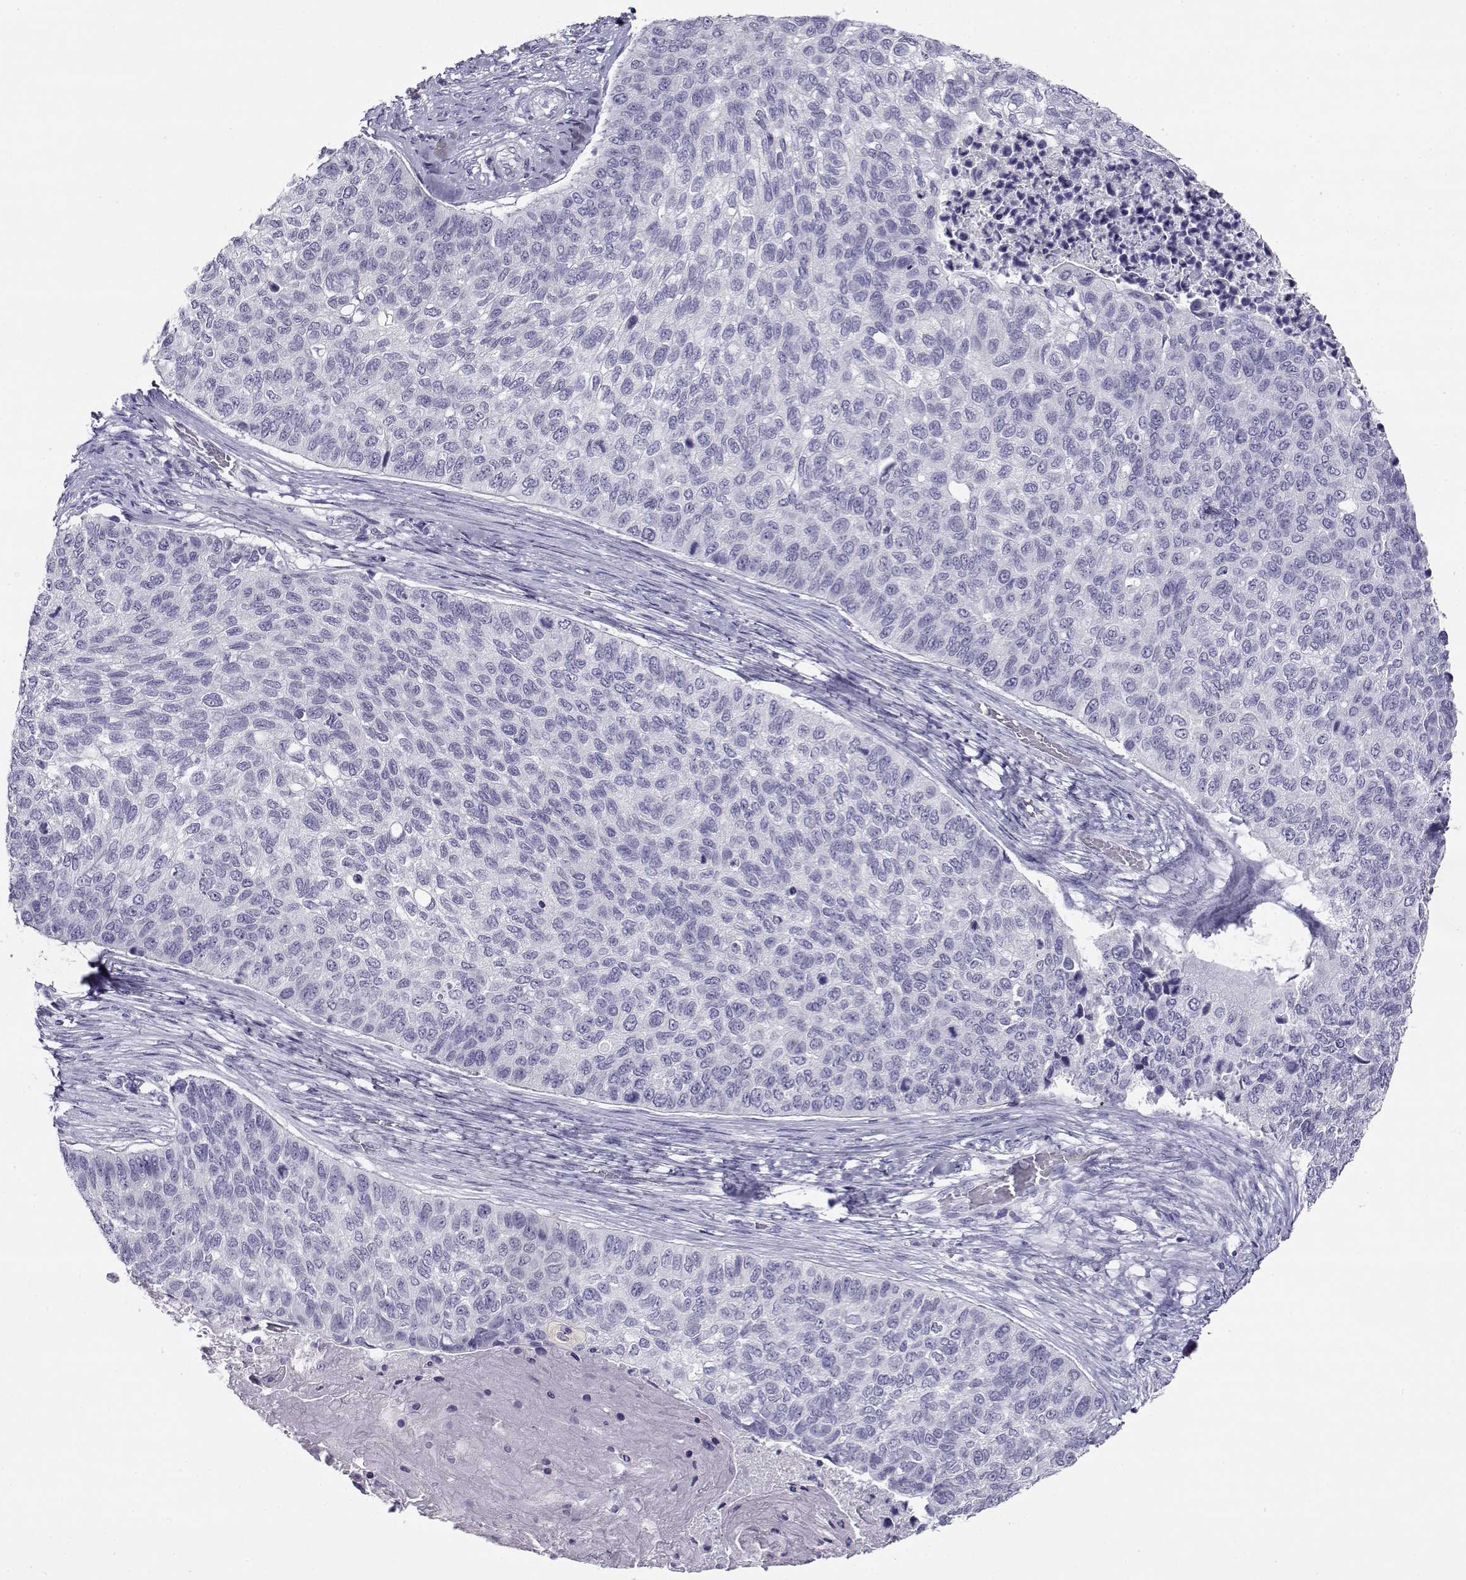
{"staining": {"intensity": "negative", "quantity": "none", "location": "none"}, "tissue": "lung cancer", "cell_type": "Tumor cells", "image_type": "cancer", "snomed": [{"axis": "morphology", "description": "Squamous cell carcinoma, NOS"}, {"axis": "topography", "description": "Lung"}], "caption": "Immunohistochemistry (IHC) of human squamous cell carcinoma (lung) demonstrates no positivity in tumor cells. Nuclei are stained in blue.", "gene": "CABS1", "patient": {"sex": "male", "age": 69}}